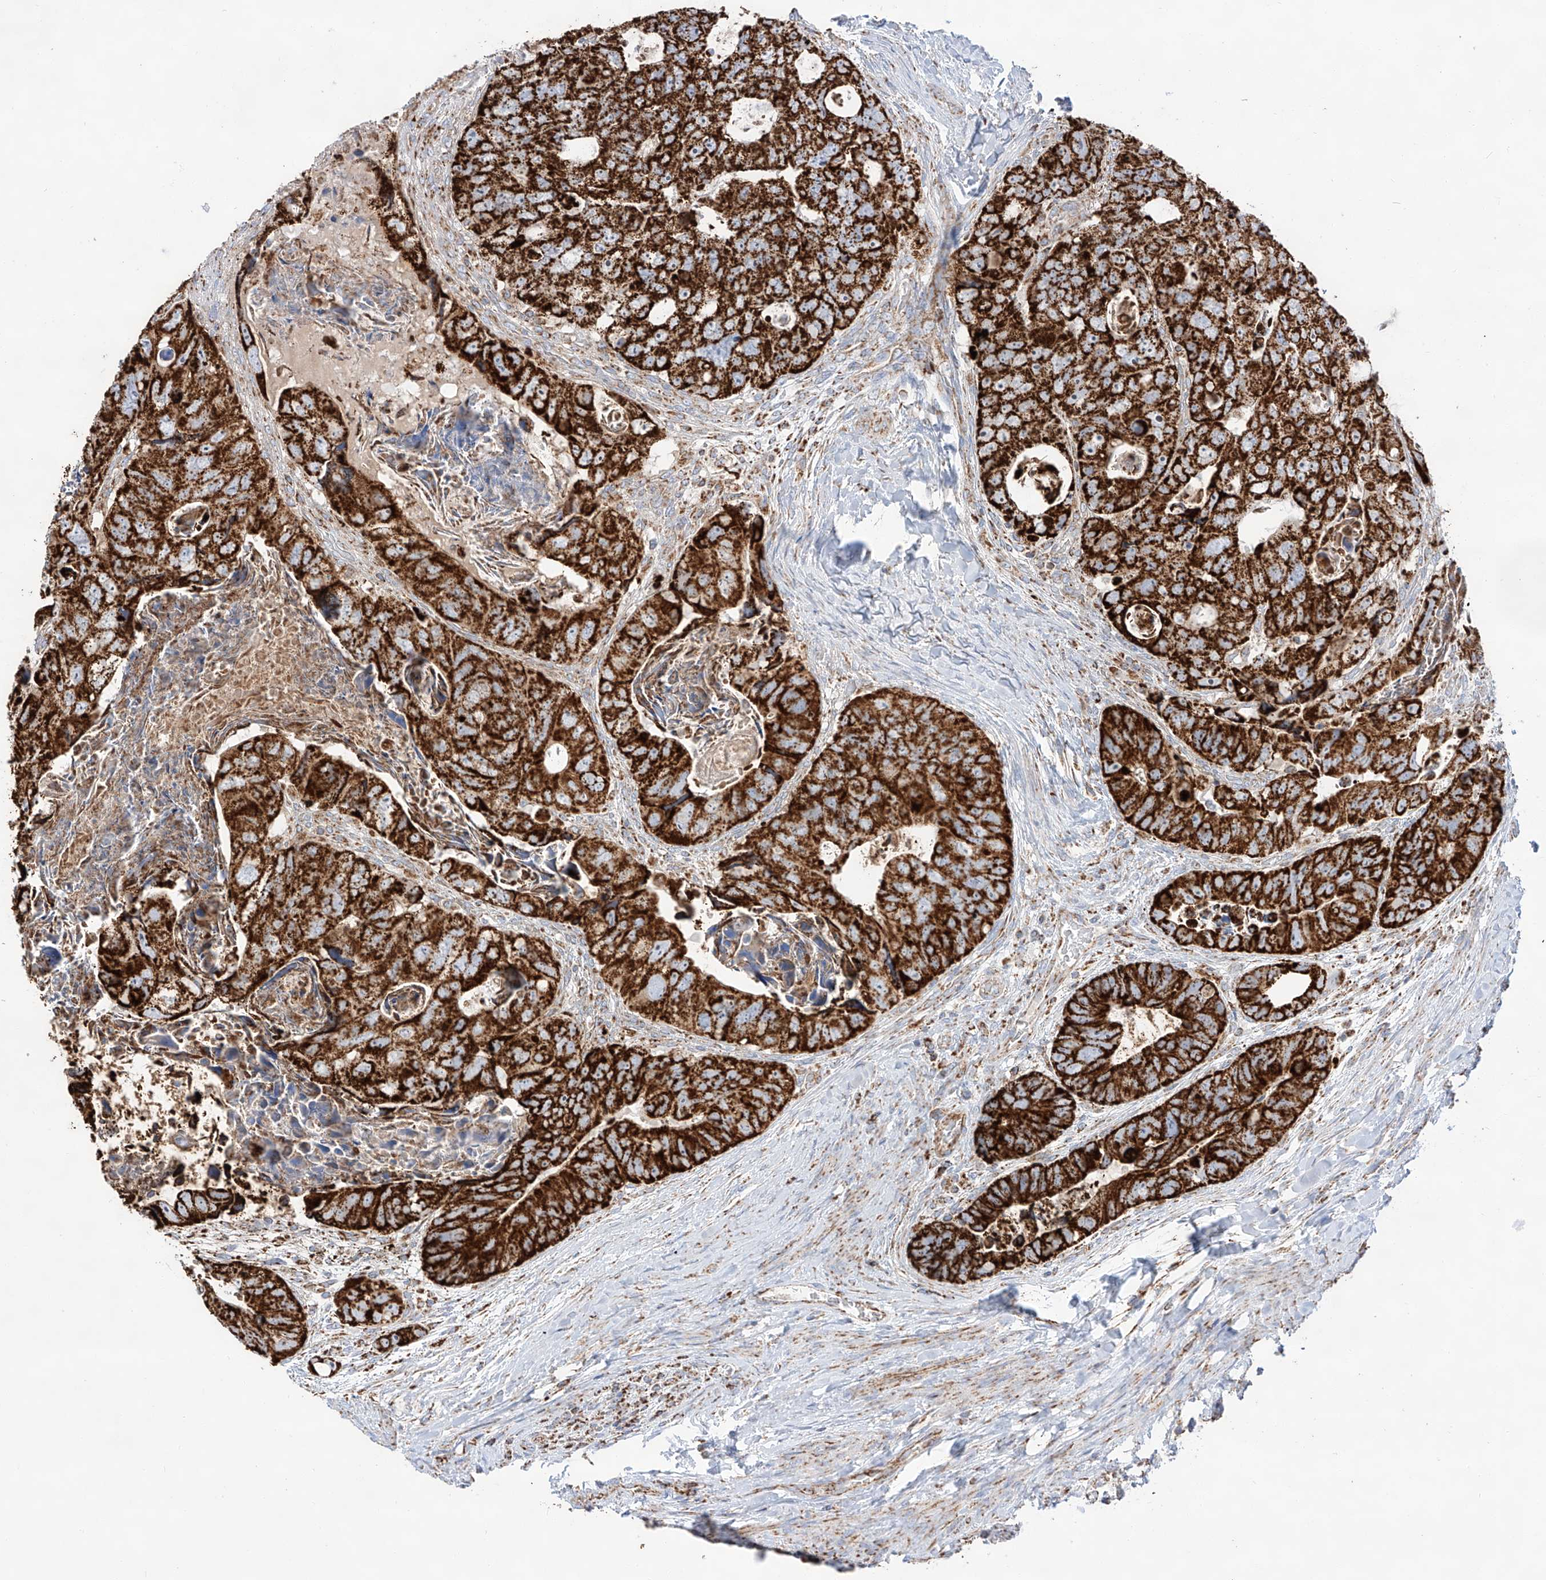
{"staining": {"intensity": "strong", "quantity": ">75%", "location": "cytoplasmic/membranous"}, "tissue": "colorectal cancer", "cell_type": "Tumor cells", "image_type": "cancer", "snomed": [{"axis": "morphology", "description": "Adenocarcinoma, NOS"}, {"axis": "topography", "description": "Rectum"}], "caption": "Tumor cells reveal high levels of strong cytoplasmic/membranous expression in approximately >75% of cells in human colorectal cancer (adenocarcinoma).", "gene": "TTC27", "patient": {"sex": "male", "age": 59}}